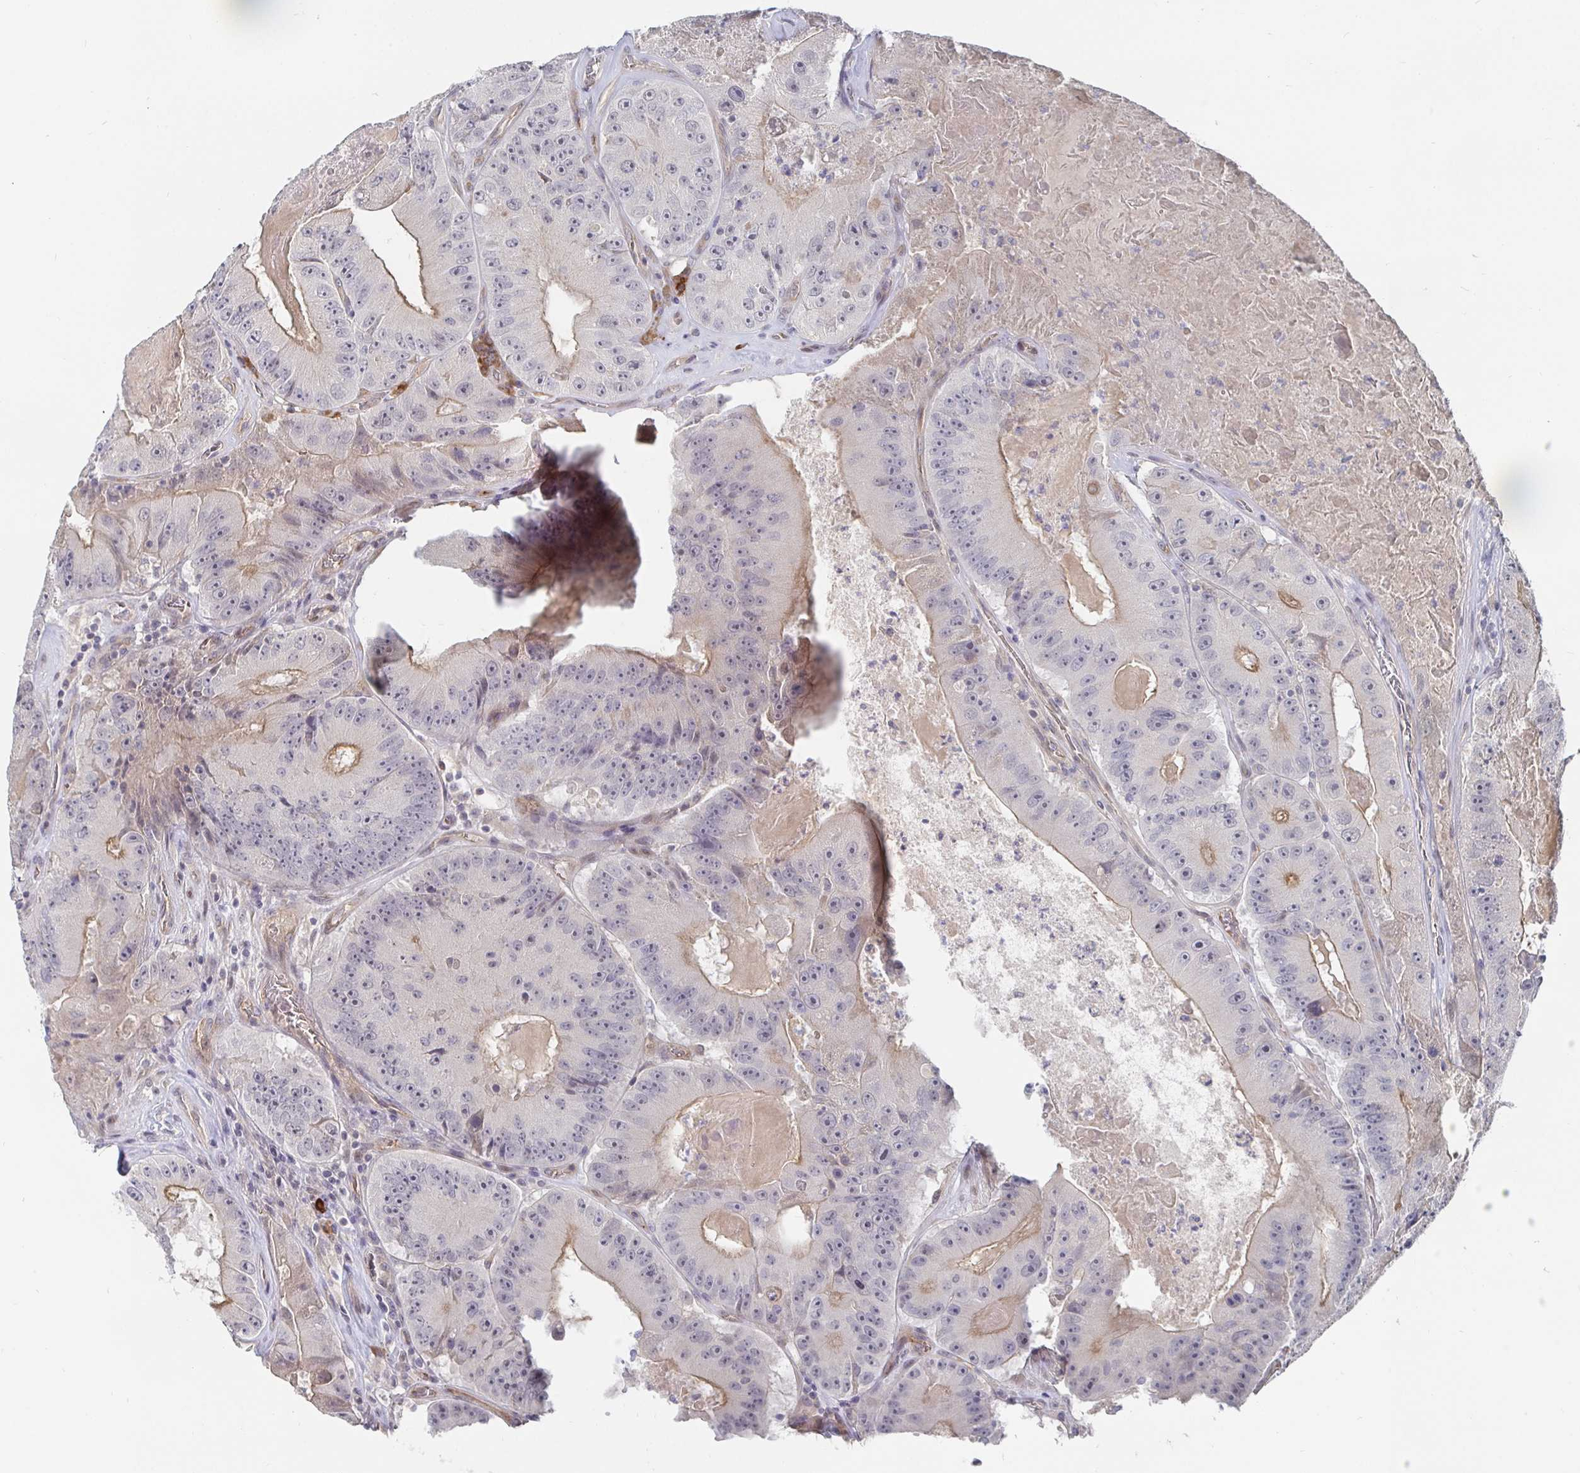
{"staining": {"intensity": "weak", "quantity": "<25%", "location": "cytoplasmic/membranous"}, "tissue": "colorectal cancer", "cell_type": "Tumor cells", "image_type": "cancer", "snomed": [{"axis": "morphology", "description": "Adenocarcinoma, NOS"}, {"axis": "topography", "description": "Colon"}], "caption": "High magnification brightfield microscopy of colorectal cancer stained with DAB (brown) and counterstained with hematoxylin (blue): tumor cells show no significant staining. The staining is performed using DAB brown chromogen with nuclei counter-stained in using hematoxylin.", "gene": "MEIS1", "patient": {"sex": "female", "age": 86}}